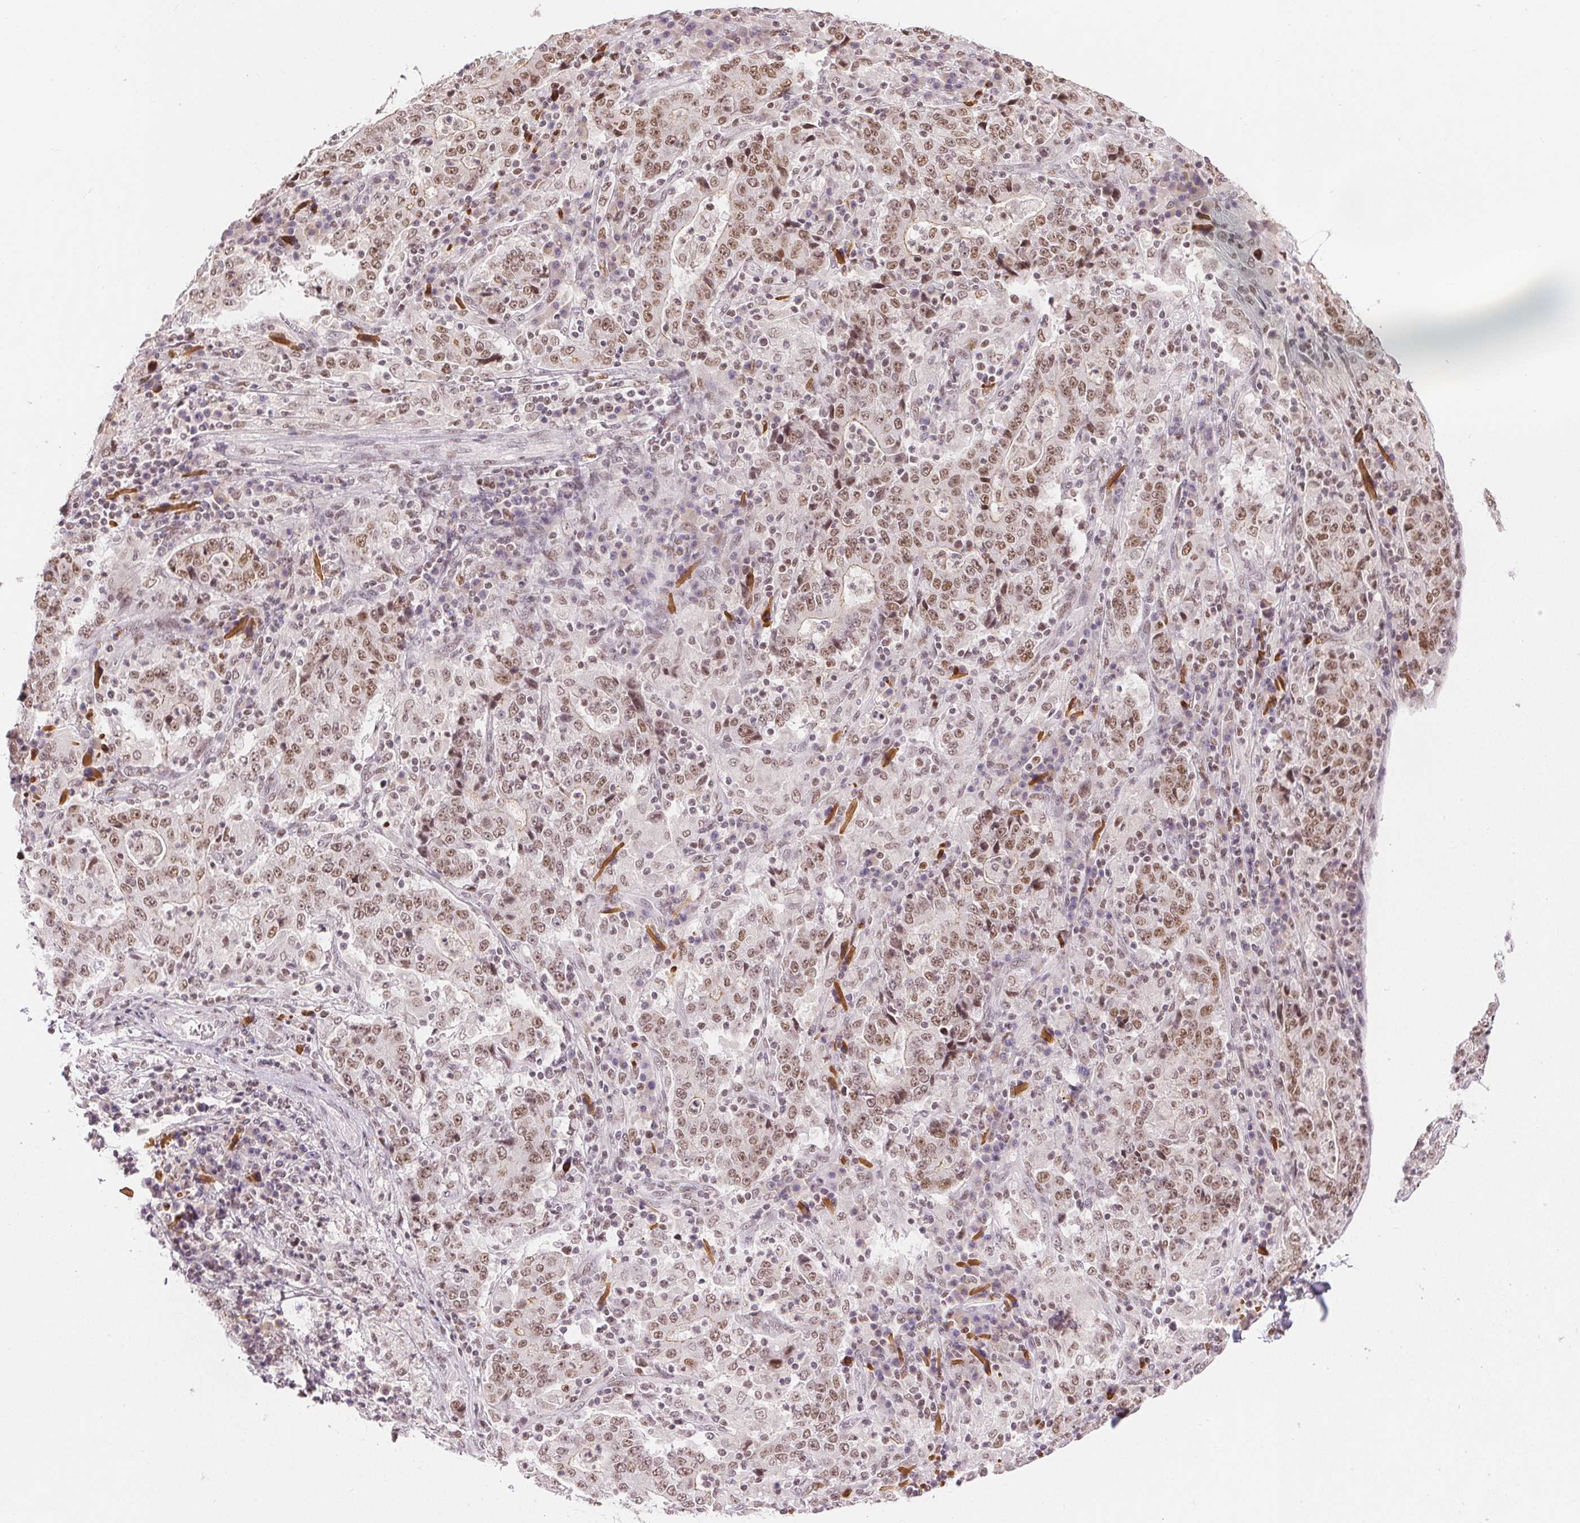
{"staining": {"intensity": "moderate", "quantity": ">75%", "location": "nuclear"}, "tissue": "stomach cancer", "cell_type": "Tumor cells", "image_type": "cancer", "snomed": [{"axis": "morphology", "description": "Normal tissue, NOS"}, {"axis": "morphology", "description": "Adenocarcinoma, NOS"}, {"axis": "topography", "description": "Stomach, upper"}, {"axis": "topography", "description": "Stomach"}], "caption": "The photomicrograph demonstrates staining of stomach cancer (adenocarcinoma), revealing moderate nuclear protein expression (brown color) within tumor cells.", "gene": "DEK", "patient": {"sex": "male", "age": 59}}